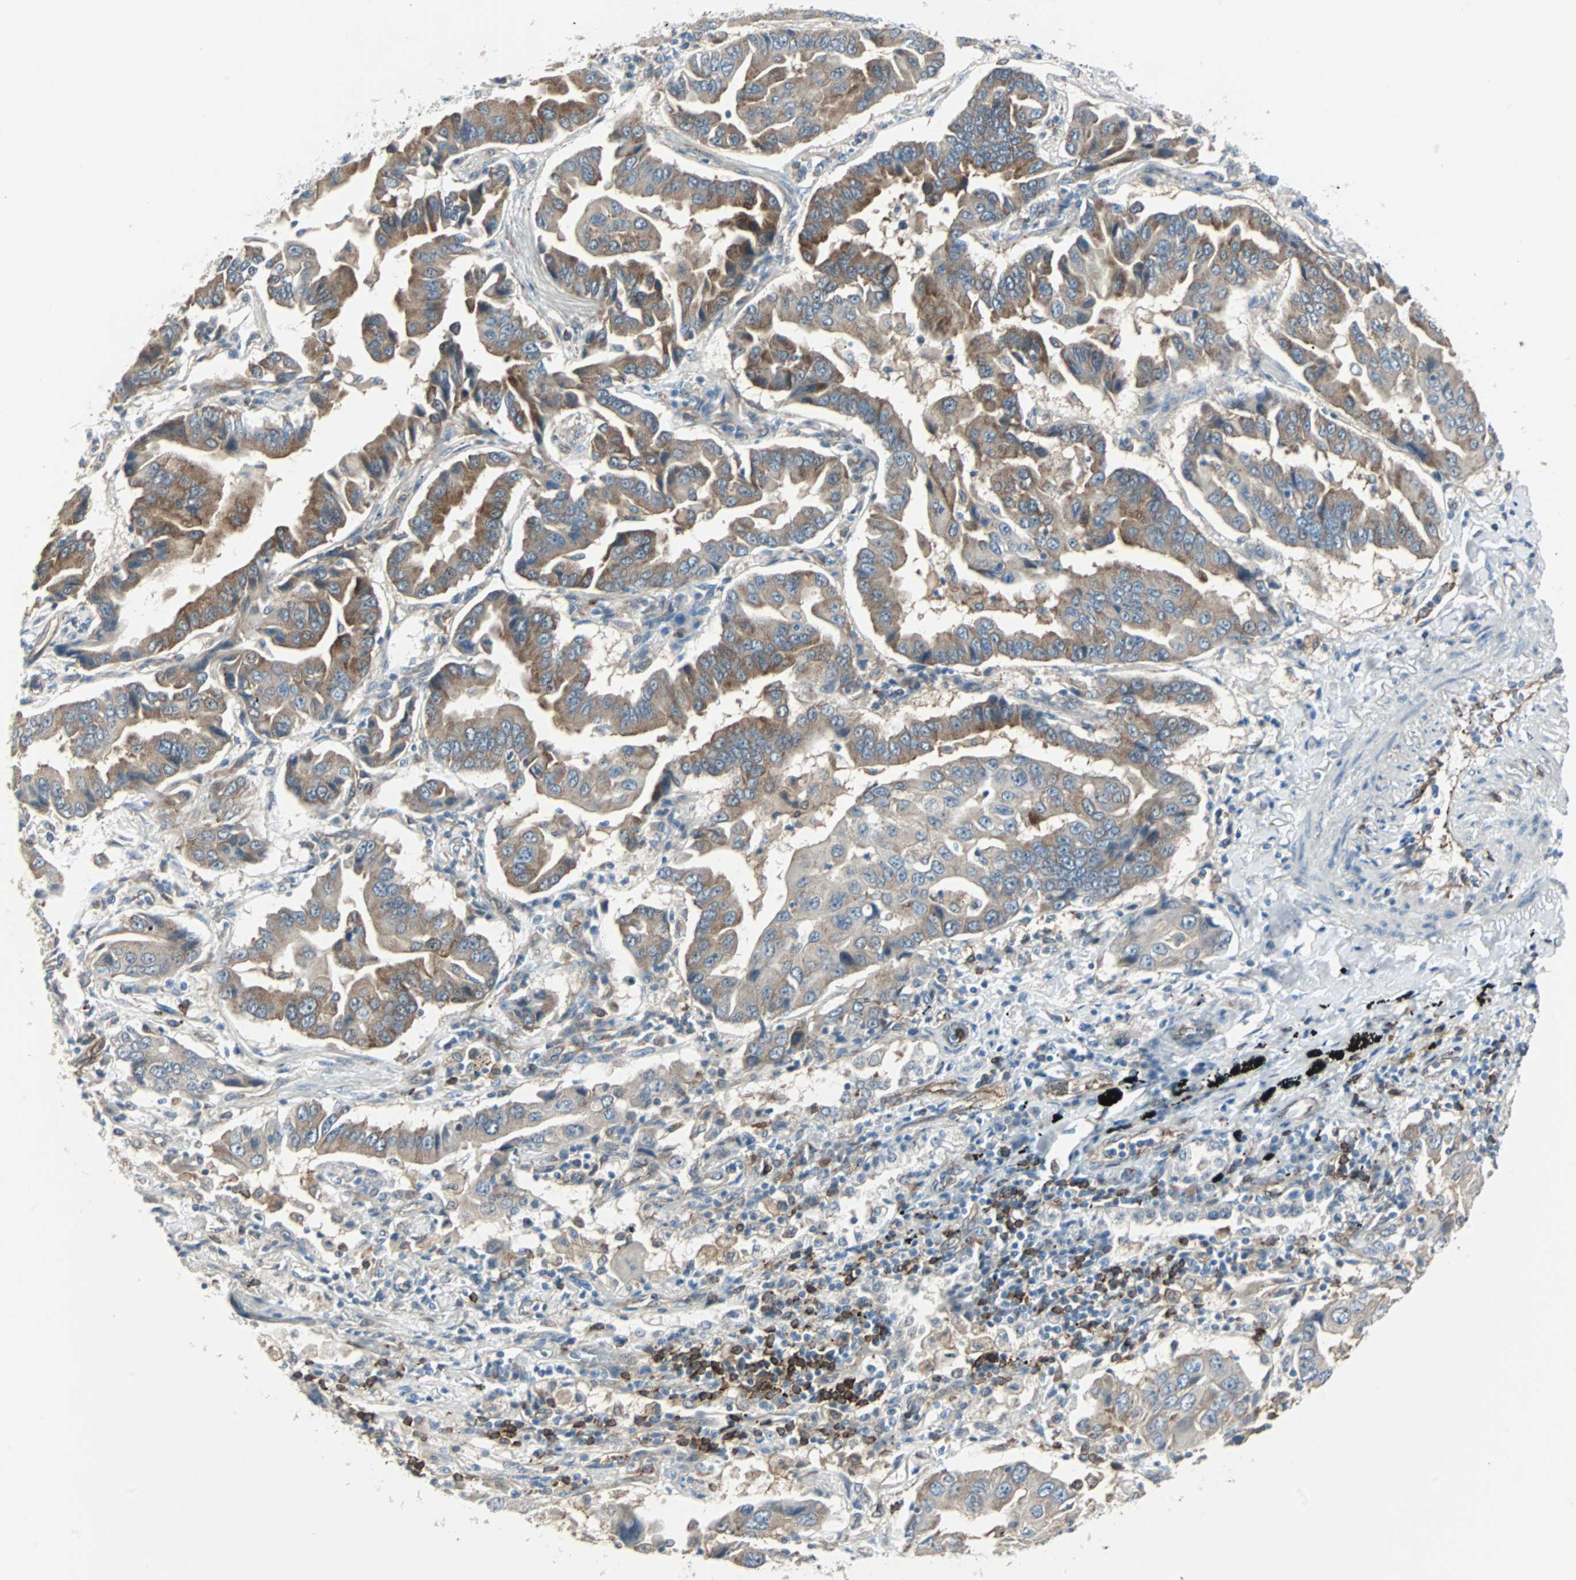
{"staining": {"intensity": "moderate", "quantity": ">75%", "location": "cytoplasmic/membranous"}, "tissue": "lung cancer", "cell_type": "Tumor cells", "image_type": "cancer", "snomed": [{"axis": "morphology", "description": "Adenocarcinoma, NOS"}, {"axis": "topography", "description": "Lung"}], "caption": "A brown stain shows moderate cytoplasmic/membranous positivity of a protein in human lung cancer (adenocarcinoma) tumor cells. The staining was performed using DAB (3,3'-diaminobenzidine) to visualize the protein expression in brown, while the nuclei were stained in blue with hematoxylin (Magnification: 20x).", "gene": "SWAP70", "patient": {"sex": "female", "age": 65}}